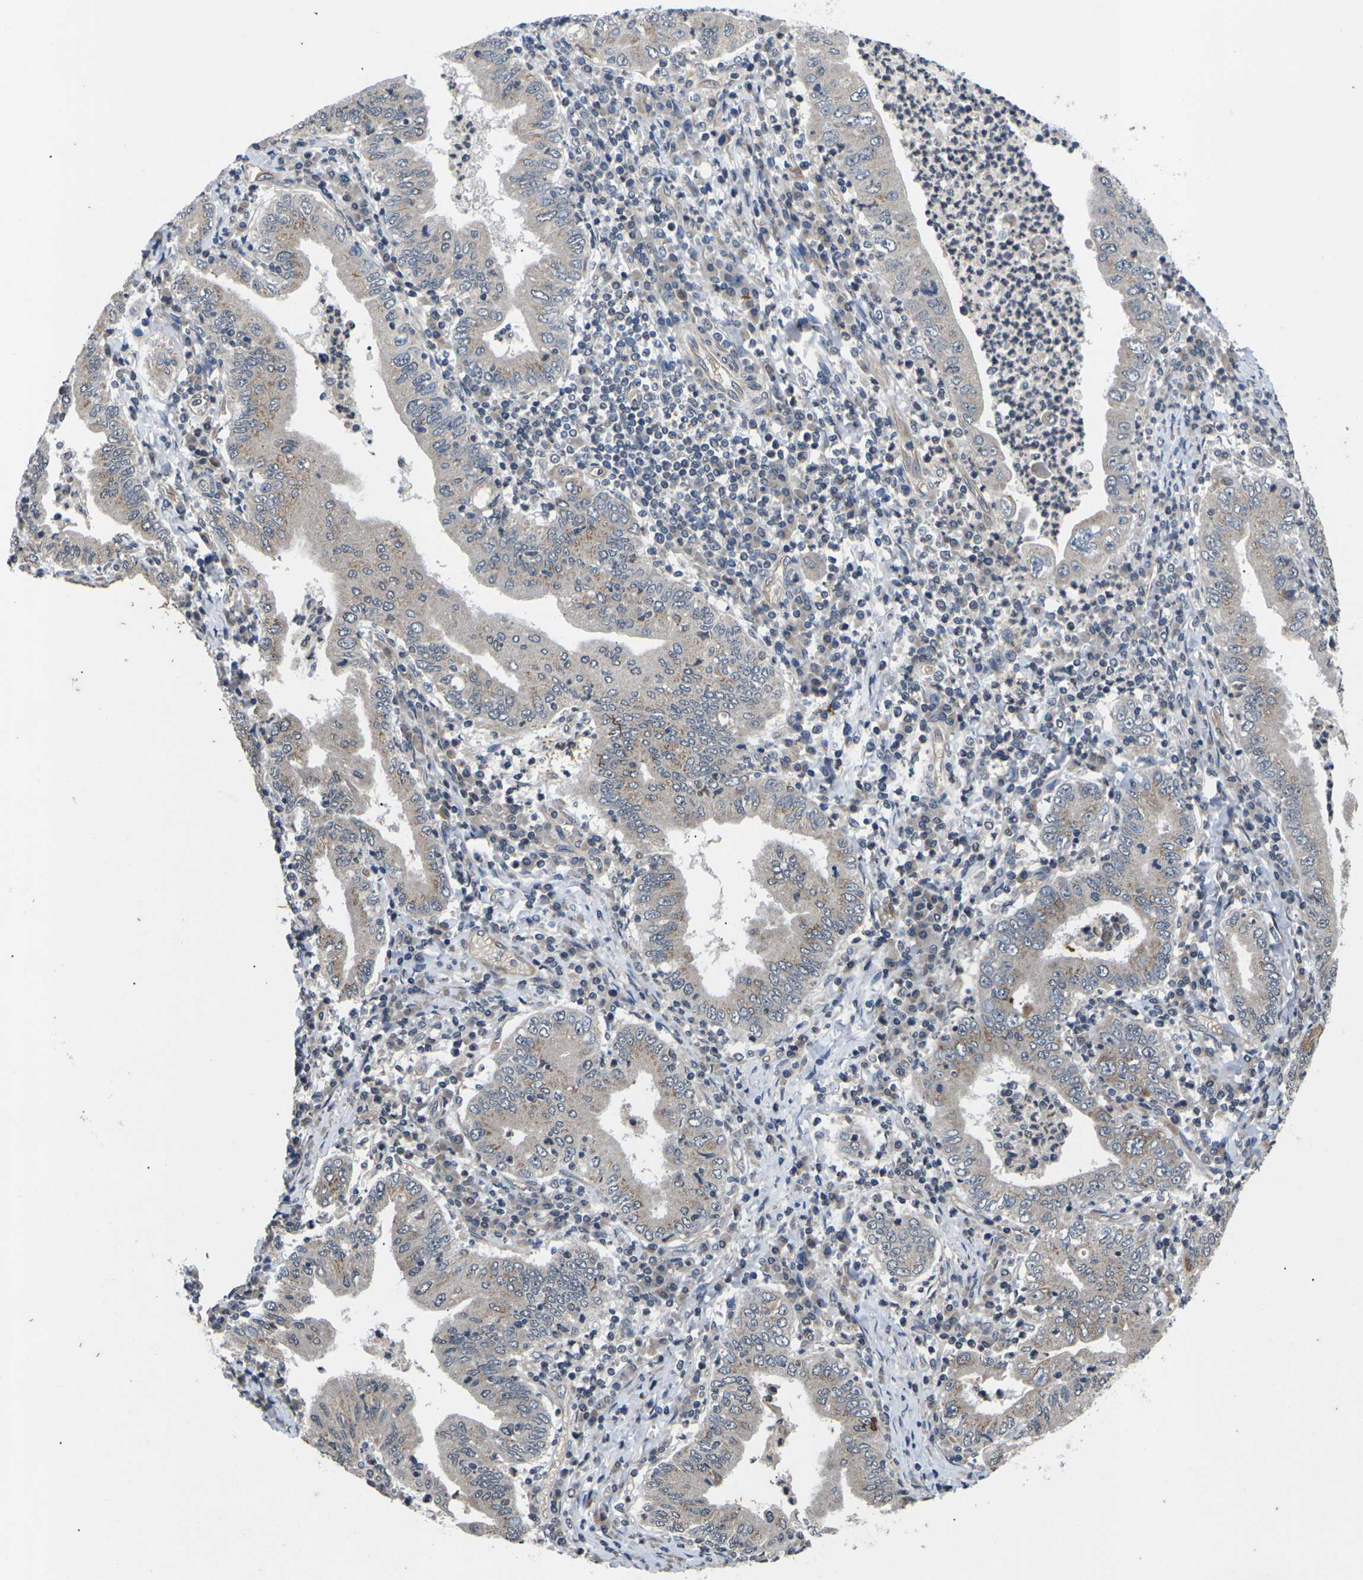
{"staining": {"intensity": "moderate", "quantity": ">75%", "location": "cytoplasmic/membranous"}, "tissue": "stomach cancer", "cell_type": "Tumor cells", "image_type": "cancer", "snomed": [{"axis": "morphology", "description": "Normal tissue, NOS"}, {"axis": "morphology", "description": "Adenocarcinoma, NOS"}, {"axis": "topography", "description": "Esophagus"}, {"axis": "topography", "description": "Stomach, upper"}, {"axis": "topography", "description": "Peripheral nerve tissue"}], "caption": "Immunohistochemical staining of human stomach adenocarcinoma displays medium levels of moderate cytoplasmic/membranous positivity in about >75% of tumor cells.", "gene": "DKK2", "patient": {"sex": "male", "age": 62}}